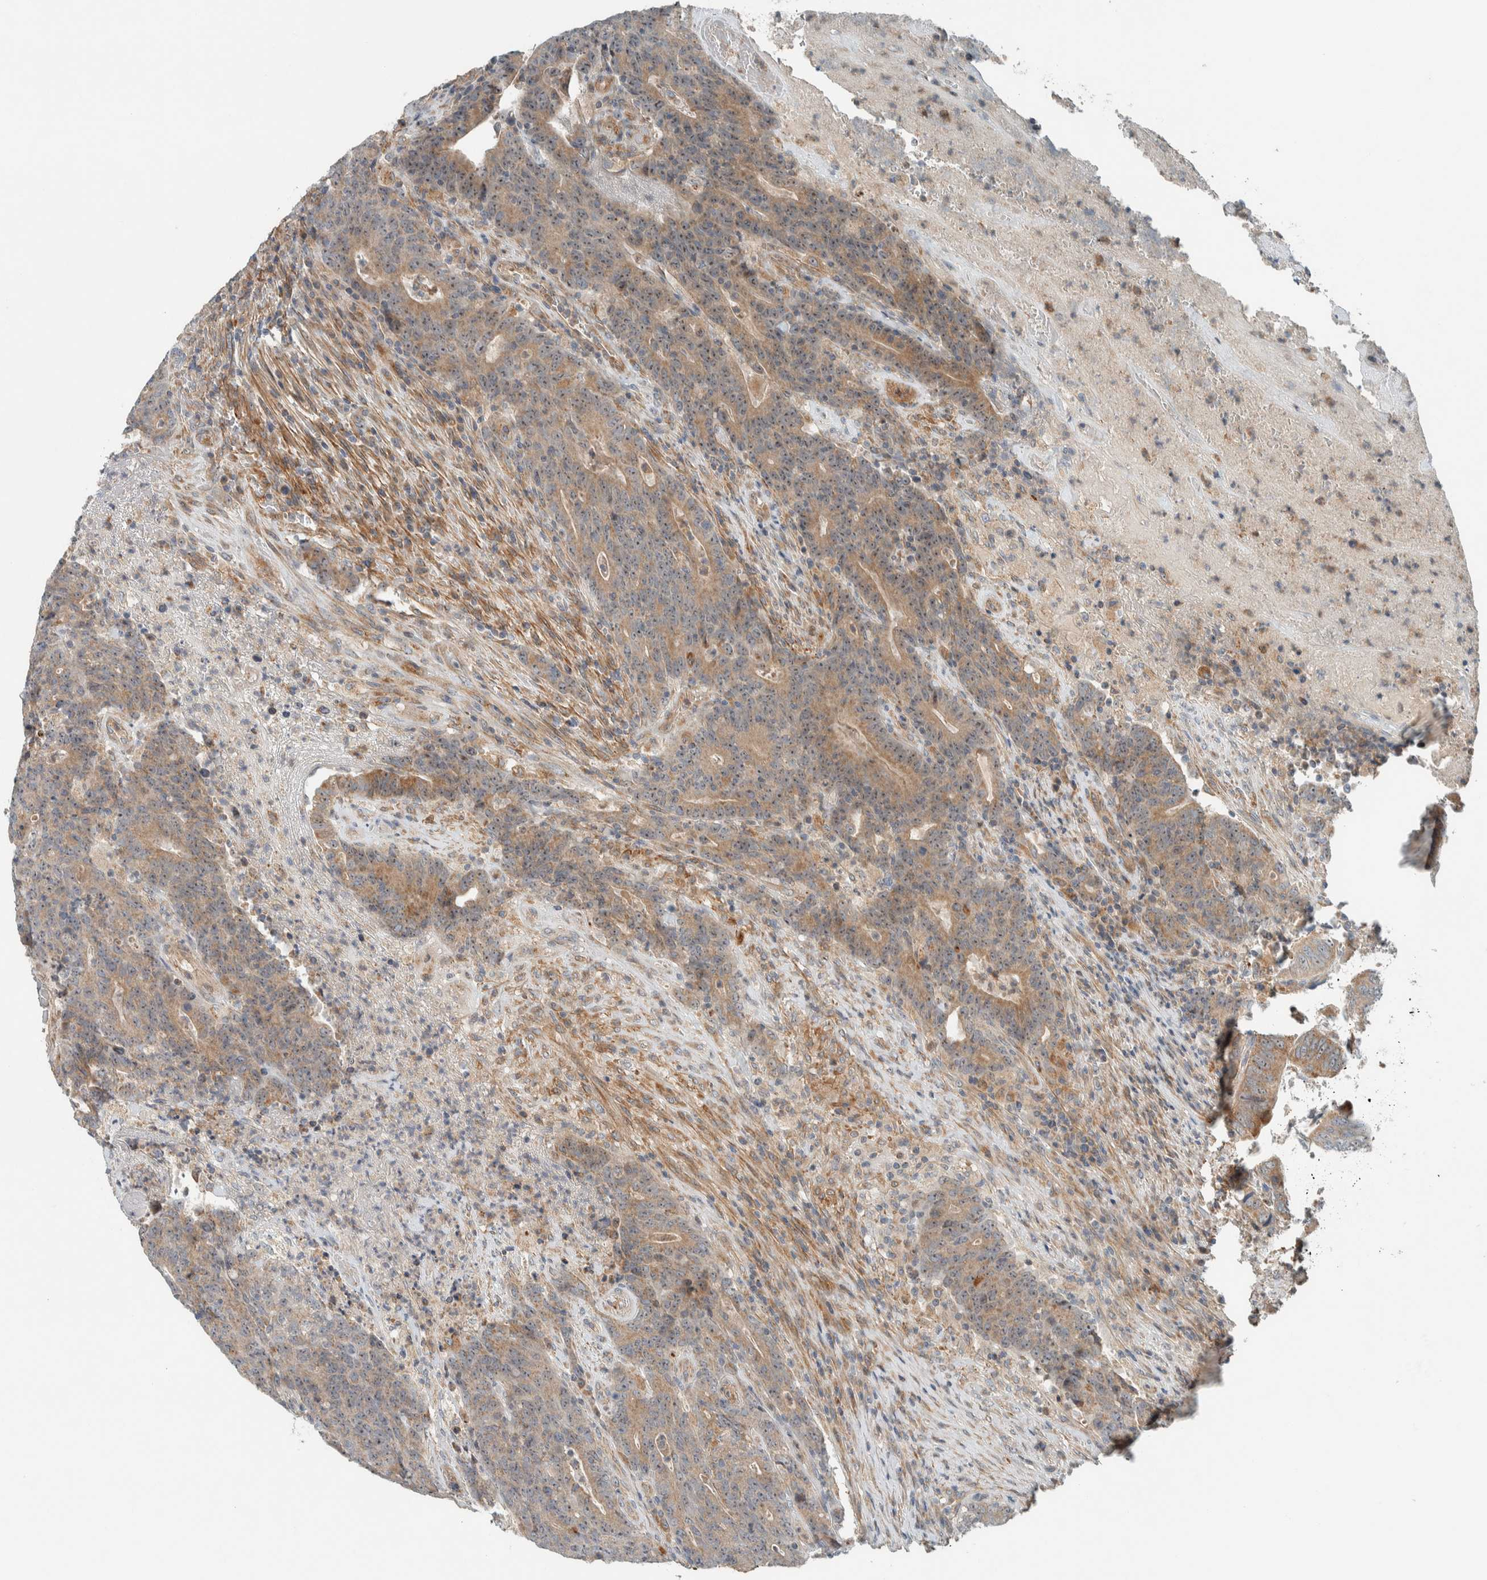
{"staining": {"intensity": "weak", "quantity": ">75%", "location": "cytoplasmic/membranous,nuclear"}, "tissue": "colorectal cancer", "cell_type": "Tumor cells", "image_type": "cancer", "snomed": [{"axis": "morphology", "description": "Normal tissue, NOS"}, {"axis": "morphology", "description": "Adenocarcinoma, NOS"}, {"axis": "topography", "description": "Colon"}], "caption": "About >75% of tumor cells in human colorectal cancer (adenocarcinoma) reveal weak cytoplasmic/membranous and nuclear protein positivity as visualized by brown immunohistochemical staining.", "gene": "SLFN12L", "patient": {"sex": "female", "age": 75}}